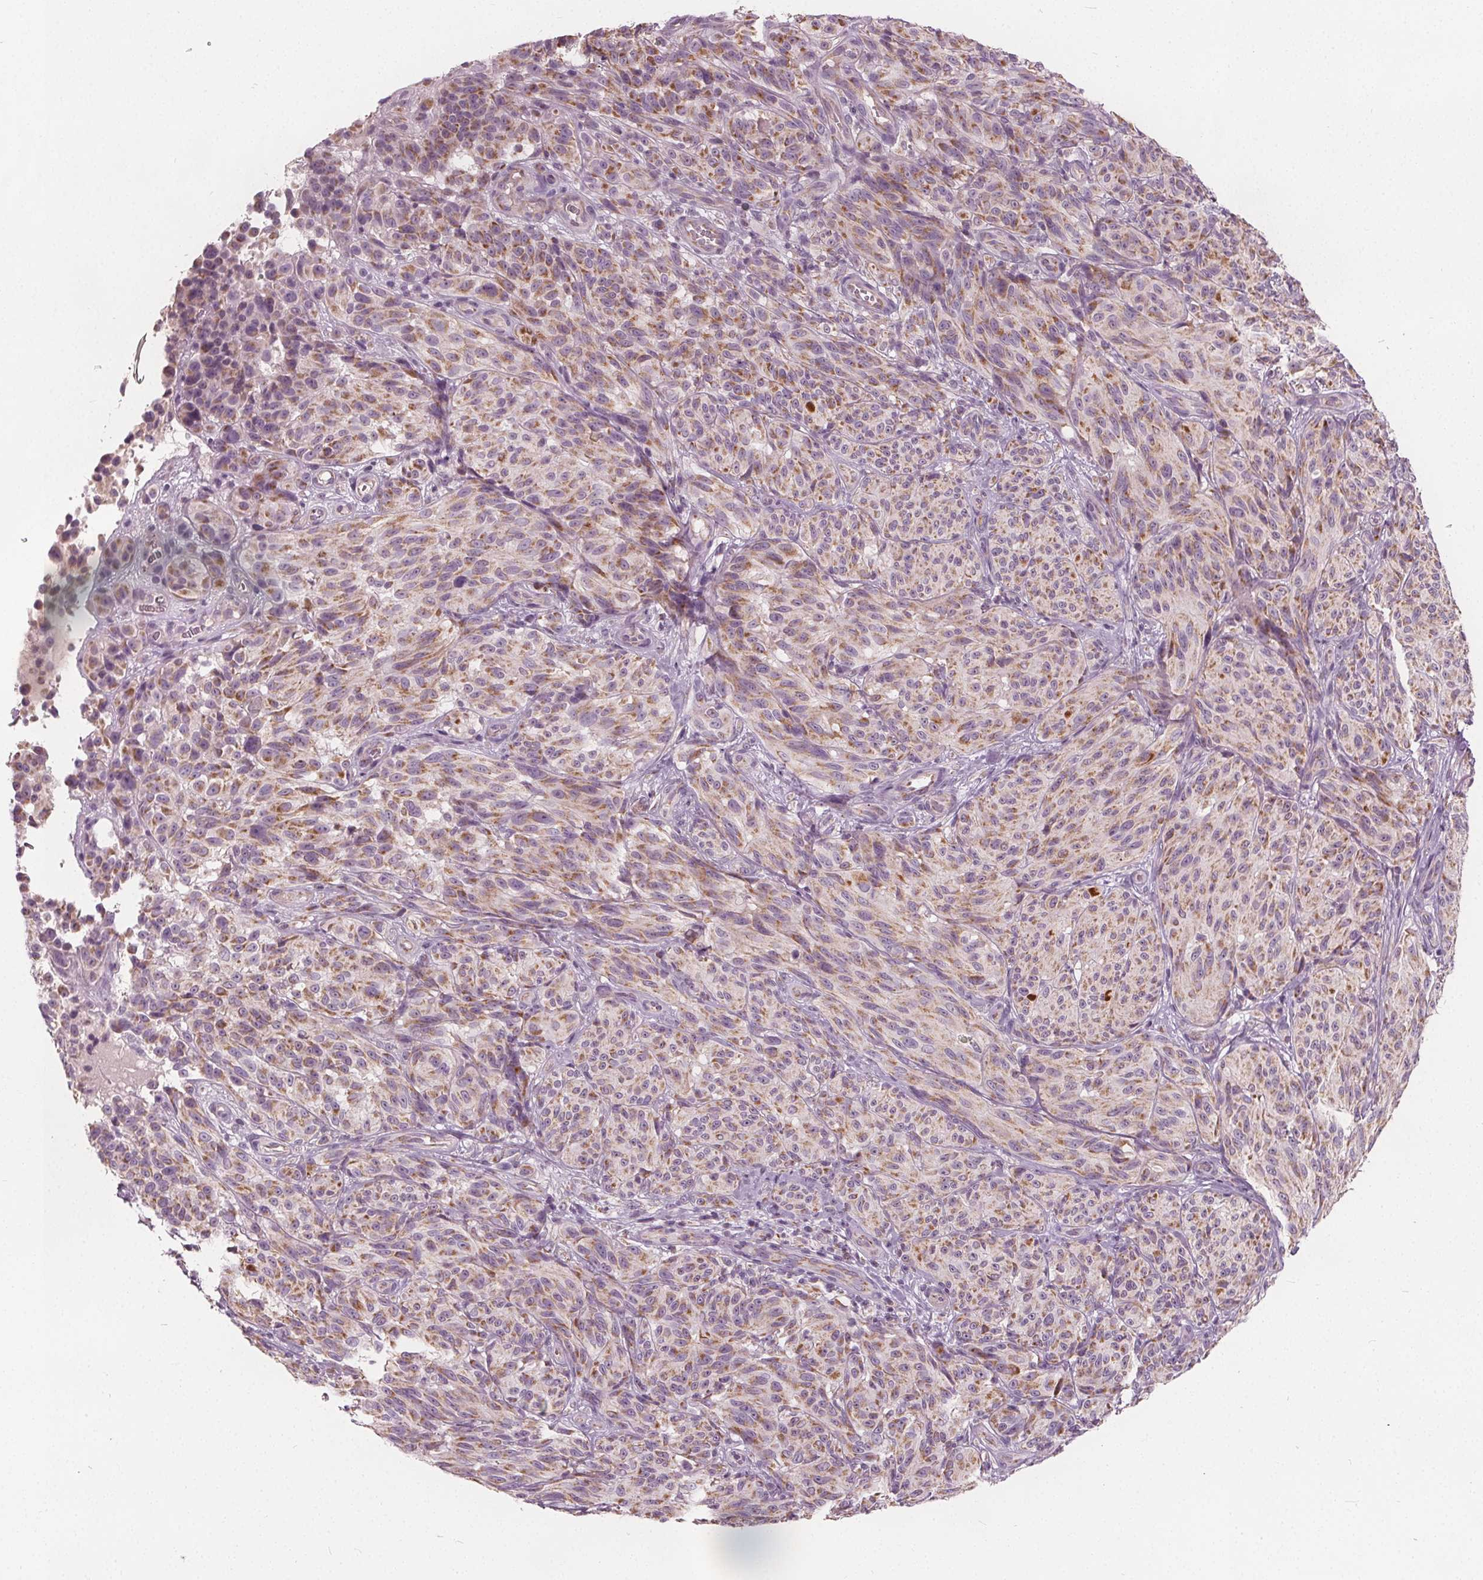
{"staining": {"intensity": "moderate", "quantity": ">75%", "location": "cytoplasmic/membranous"}, "tissue": "melanoma", "cell_type": "Tumor cells", "image_type": "cancer", "snomed": [{"axis": "morphology", "description": "Malignant melanoma, NOS"}, {"axis": "topography", "description": "Skin"}], "caption": "Immunohistochemical staining of human malignant melanoma exhibits medium levels of moderate cytoplasmic/membranous protein staining in about >75% of tumor cells.", "gene": "ECI2", "patient": {"sex": "female", "age": 85}}